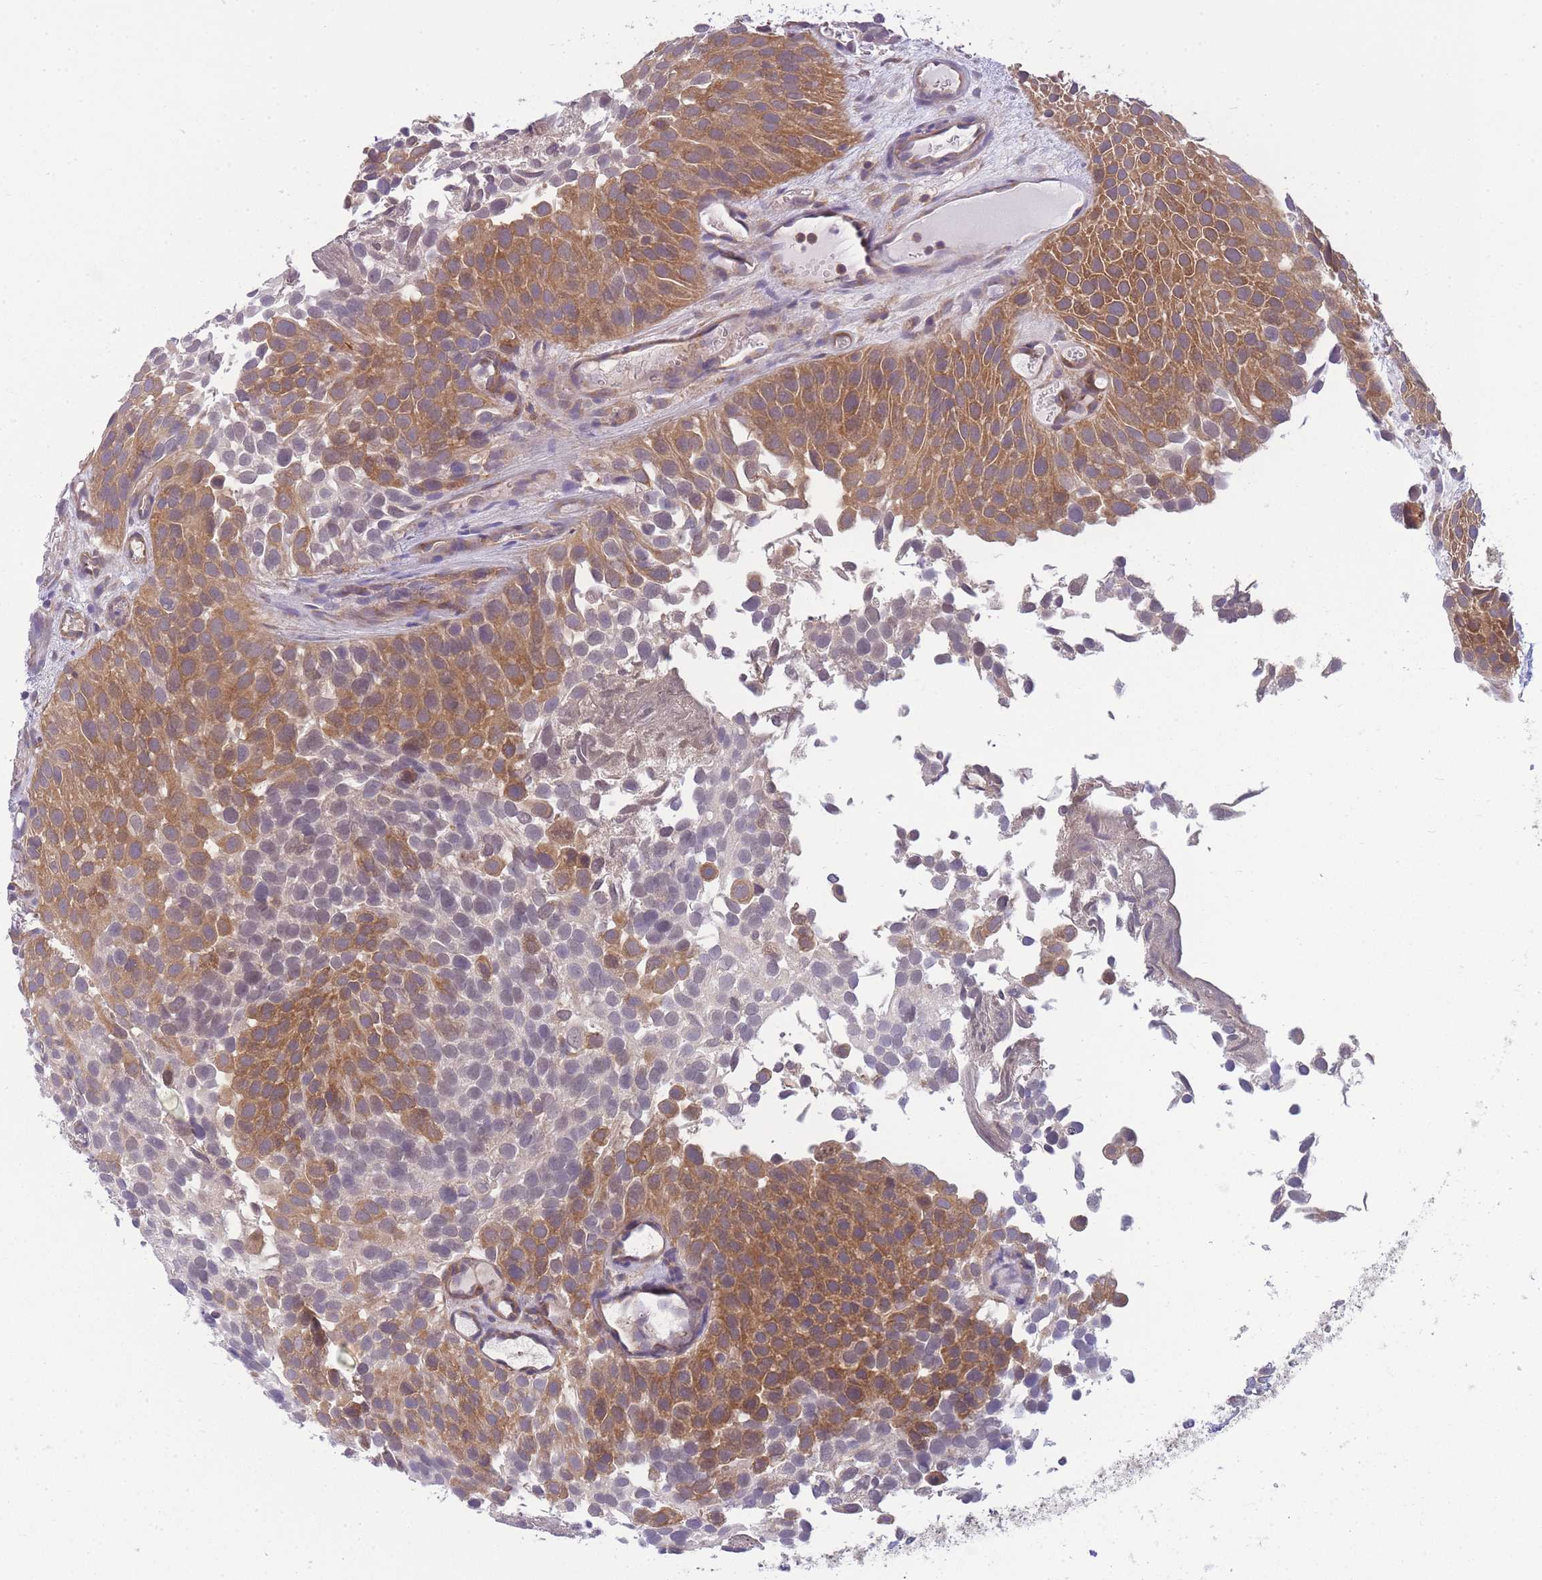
{"staining": {"intensity": "moderate", "quantity": "25%-75%", "location": "cytoplasmic/membranous"}, "tissue": "urothelial cancer", "cell_type": "Tumor cells", "image_type": "cancer", "snomed": [{"axis": "morphology", "description": "Urothelial carcinoma, Low grade"}, {"axis": "topography", "description": "Urinary bladder"}], "caption": "Human urothelial cancer stained for a protein (brown) displays moderate cytoplasmic/membranous positive positivity in approximately 25%-75% of tumor cells.", "gene": "PFDN6", "patient": {"sex": "male", "age": 88}}